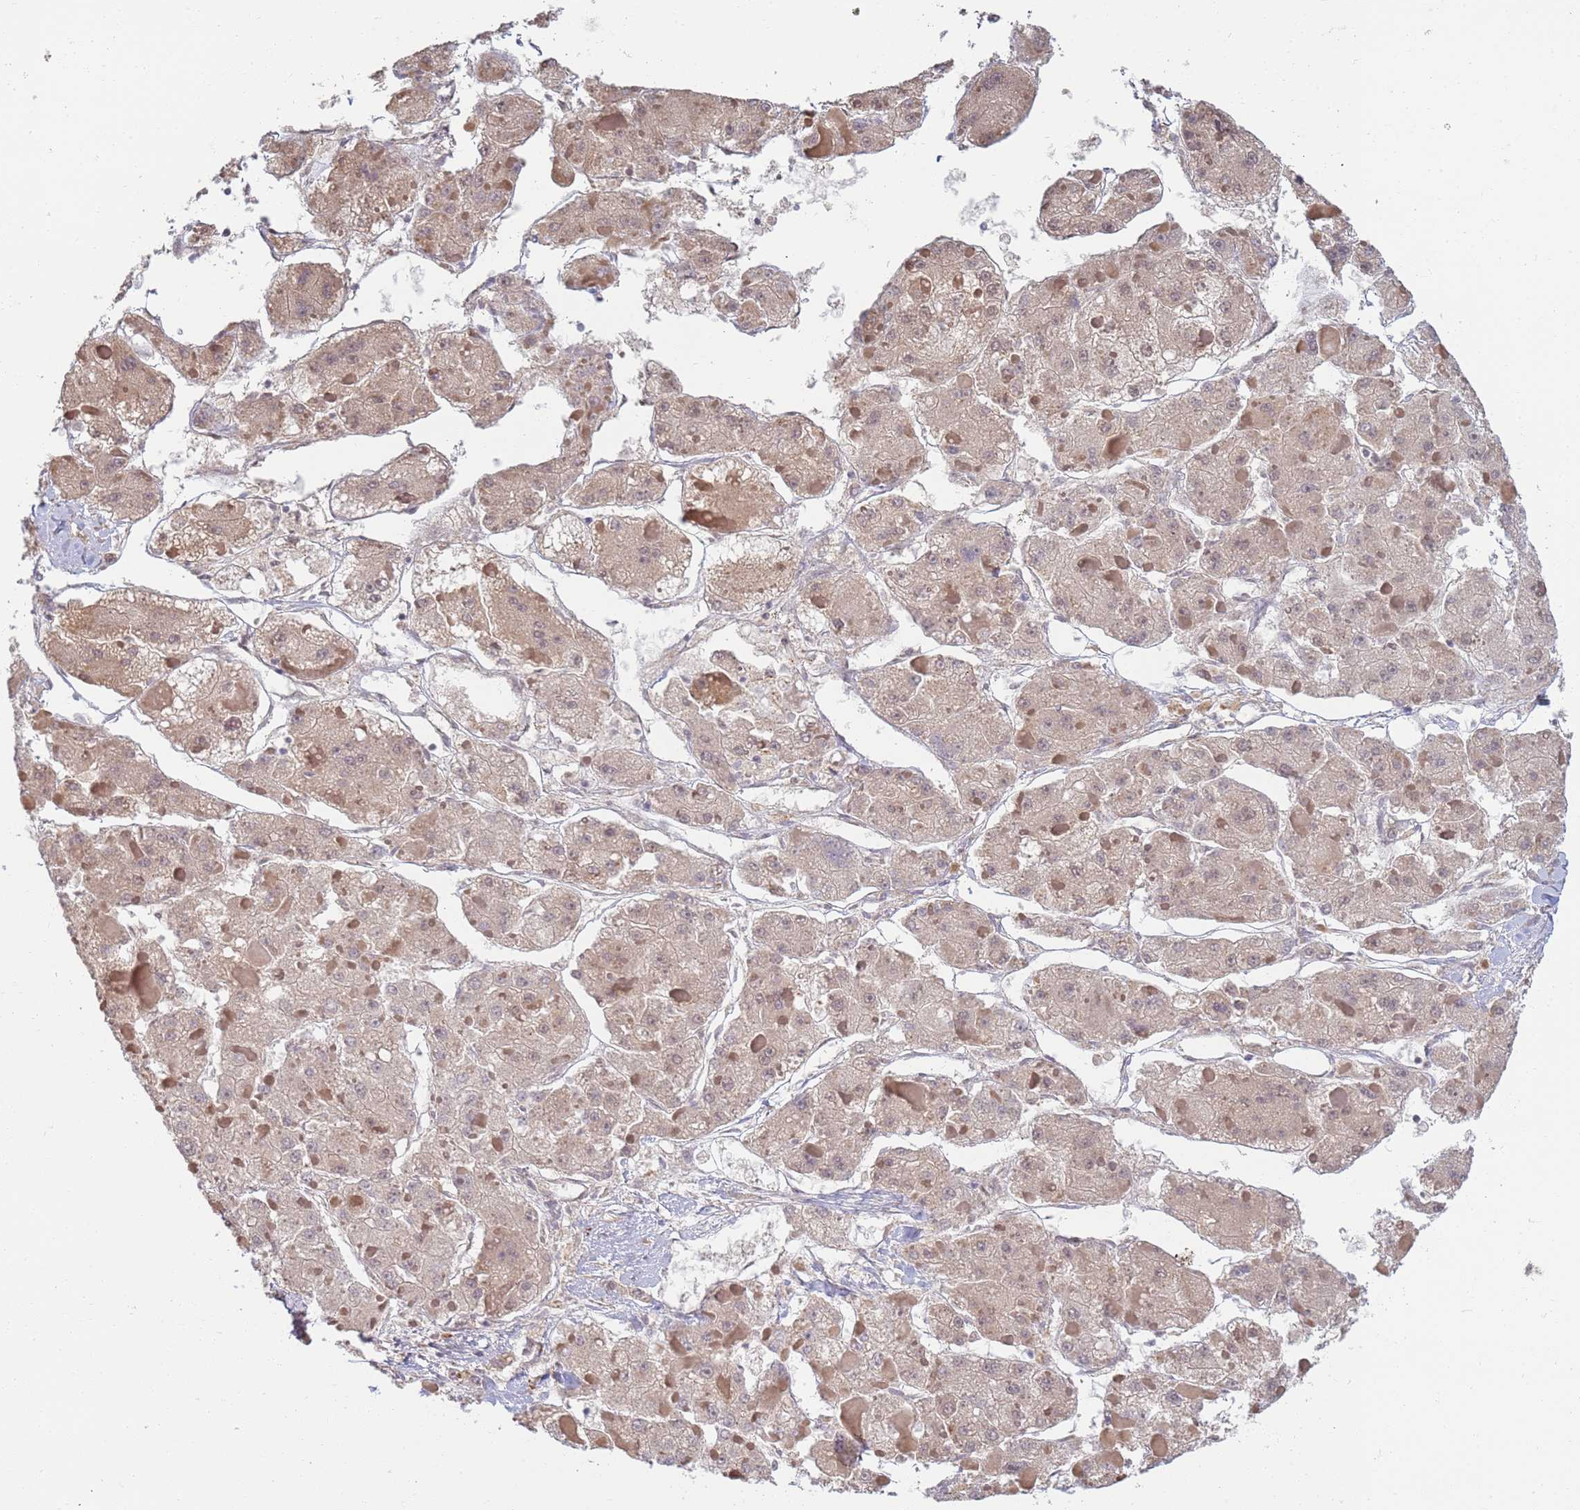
{"staining": {"intensity": "weak", "quantity": "25%-75%", "location": "nuclear"}, "tissue": "liver cancer", "cell_type": "Tumor cells", "image_type": "cancer", "snomed": [{"axis": "morphology", "description": "Carcinoma, Hepatocellular, NOS"}, {"axis": "topography", "description": "Liver"}], "caption": "DAB (3,3'-diaminobenzidine) immunohistochemical staining of hepatocellular carcinoma (liver) shows weak nuclear protein staining in about 25%-75% of tumor cells.", "gene": "CEP170", "patient": {"sex": "female", "age": 73}}